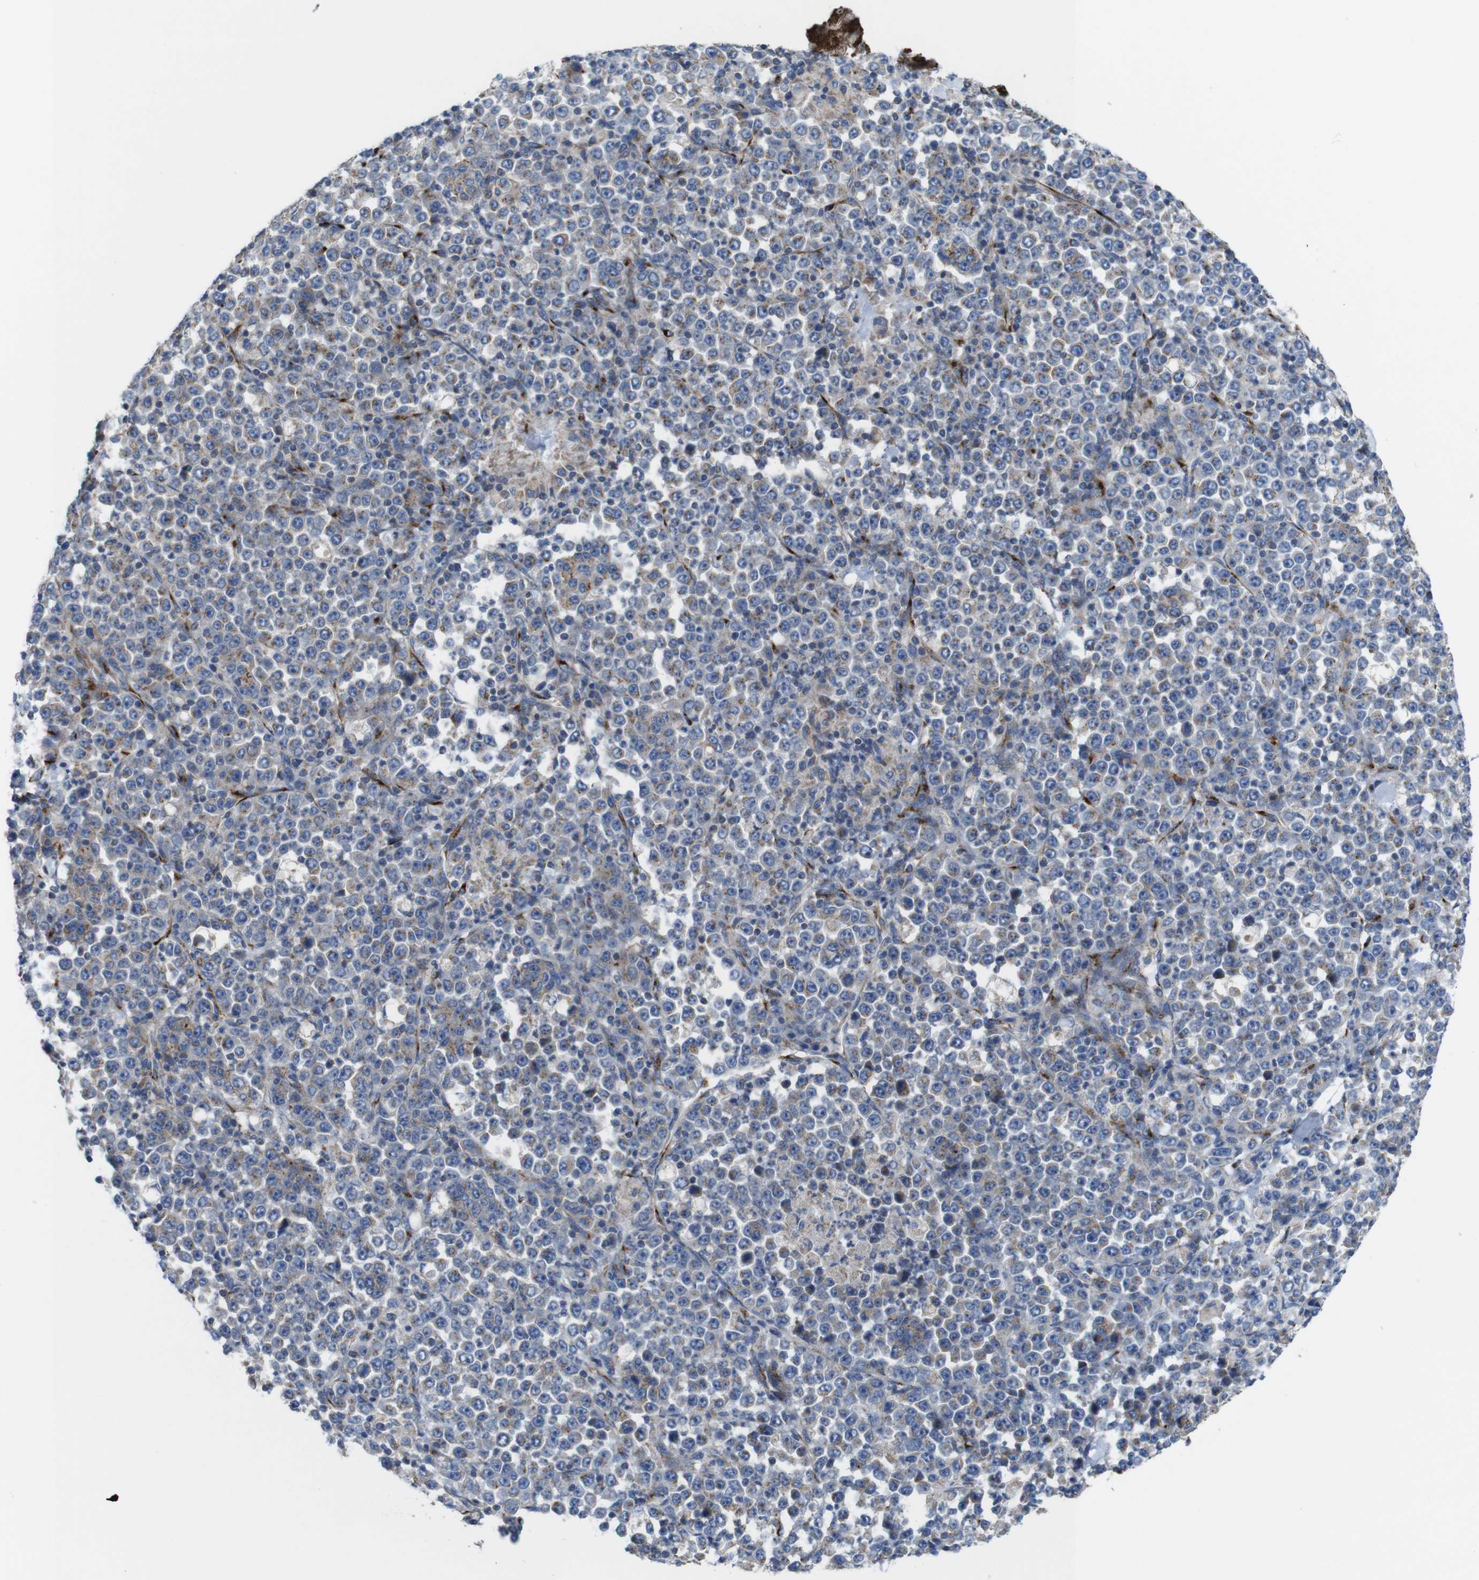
{"staining": {"intensity": "moderate", "quantity": "25%-75%", "location": "cytoplasmic/membranous"}, "tissue": "stomach cancer", "cell_type": "Tumor cells", "image_type": "cancer", "snomed": [{"axis": "morphology", "description": "Normal tissue, NOS"}, {"axis": "morphology", "description": "Adenocarcinoma, NOS"}, {"axis": "topography", "description": "Stomach, upper"}, {"axis": "topography", "description": "Stomach"}], "caption": "High-magnification brightfield microscopy of stomach cancer stained with DAB (3,3'-diaminobenzidine) (brown) and counterstained with hematoxylin (blue). tumor cells exhibit moderate cytoplasmic/membranous staining is seen in about25%-75% of cells. (DAB = brown stain, brightfield microscopy at high magnification).", "gene": "EFCAB14", "patient": {"sex": "male", "age": 59}}